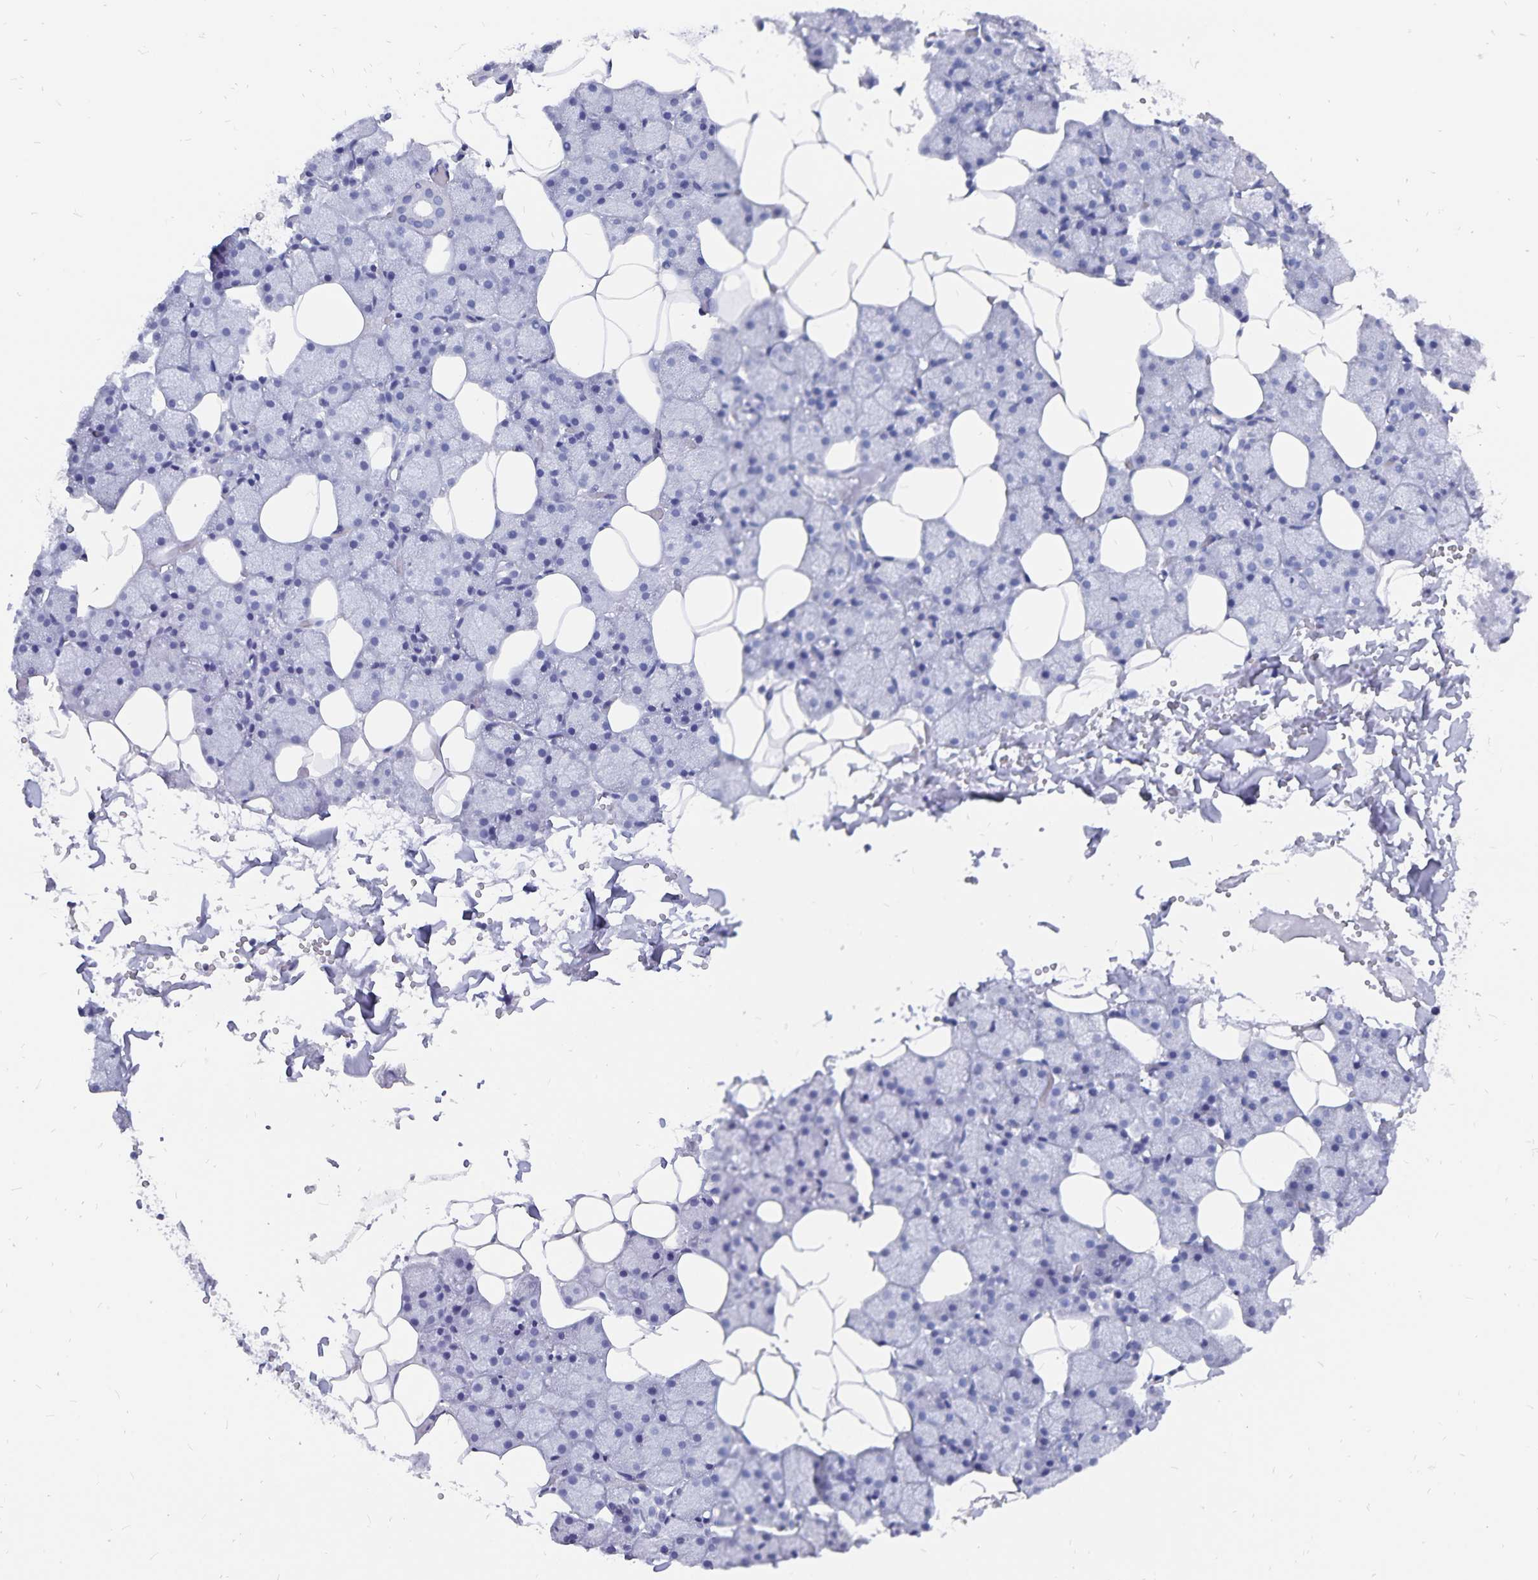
{"staining": {"intensity": "negative", "quantity": "none", "location": "none"}, "tissue": "salivary gland", "cell_type": "Glandular cells", "image_type": "normal", "snomed": [{"axis": "morphology", "description": "Normal tissue, NOS"}, {"axis": "topography", "description": "Salivary gland"}], "caption": "Protein analysis of benign salivary gland reveals no significant staining in glandular cells. (DAB (3,3'-diaminobenzidine) immunohistochemistry (IHC) visualized using brightfield microscopy, high magnification).", "gene": "ADH1A", "patient": {"sex": "male", "age": 38}}